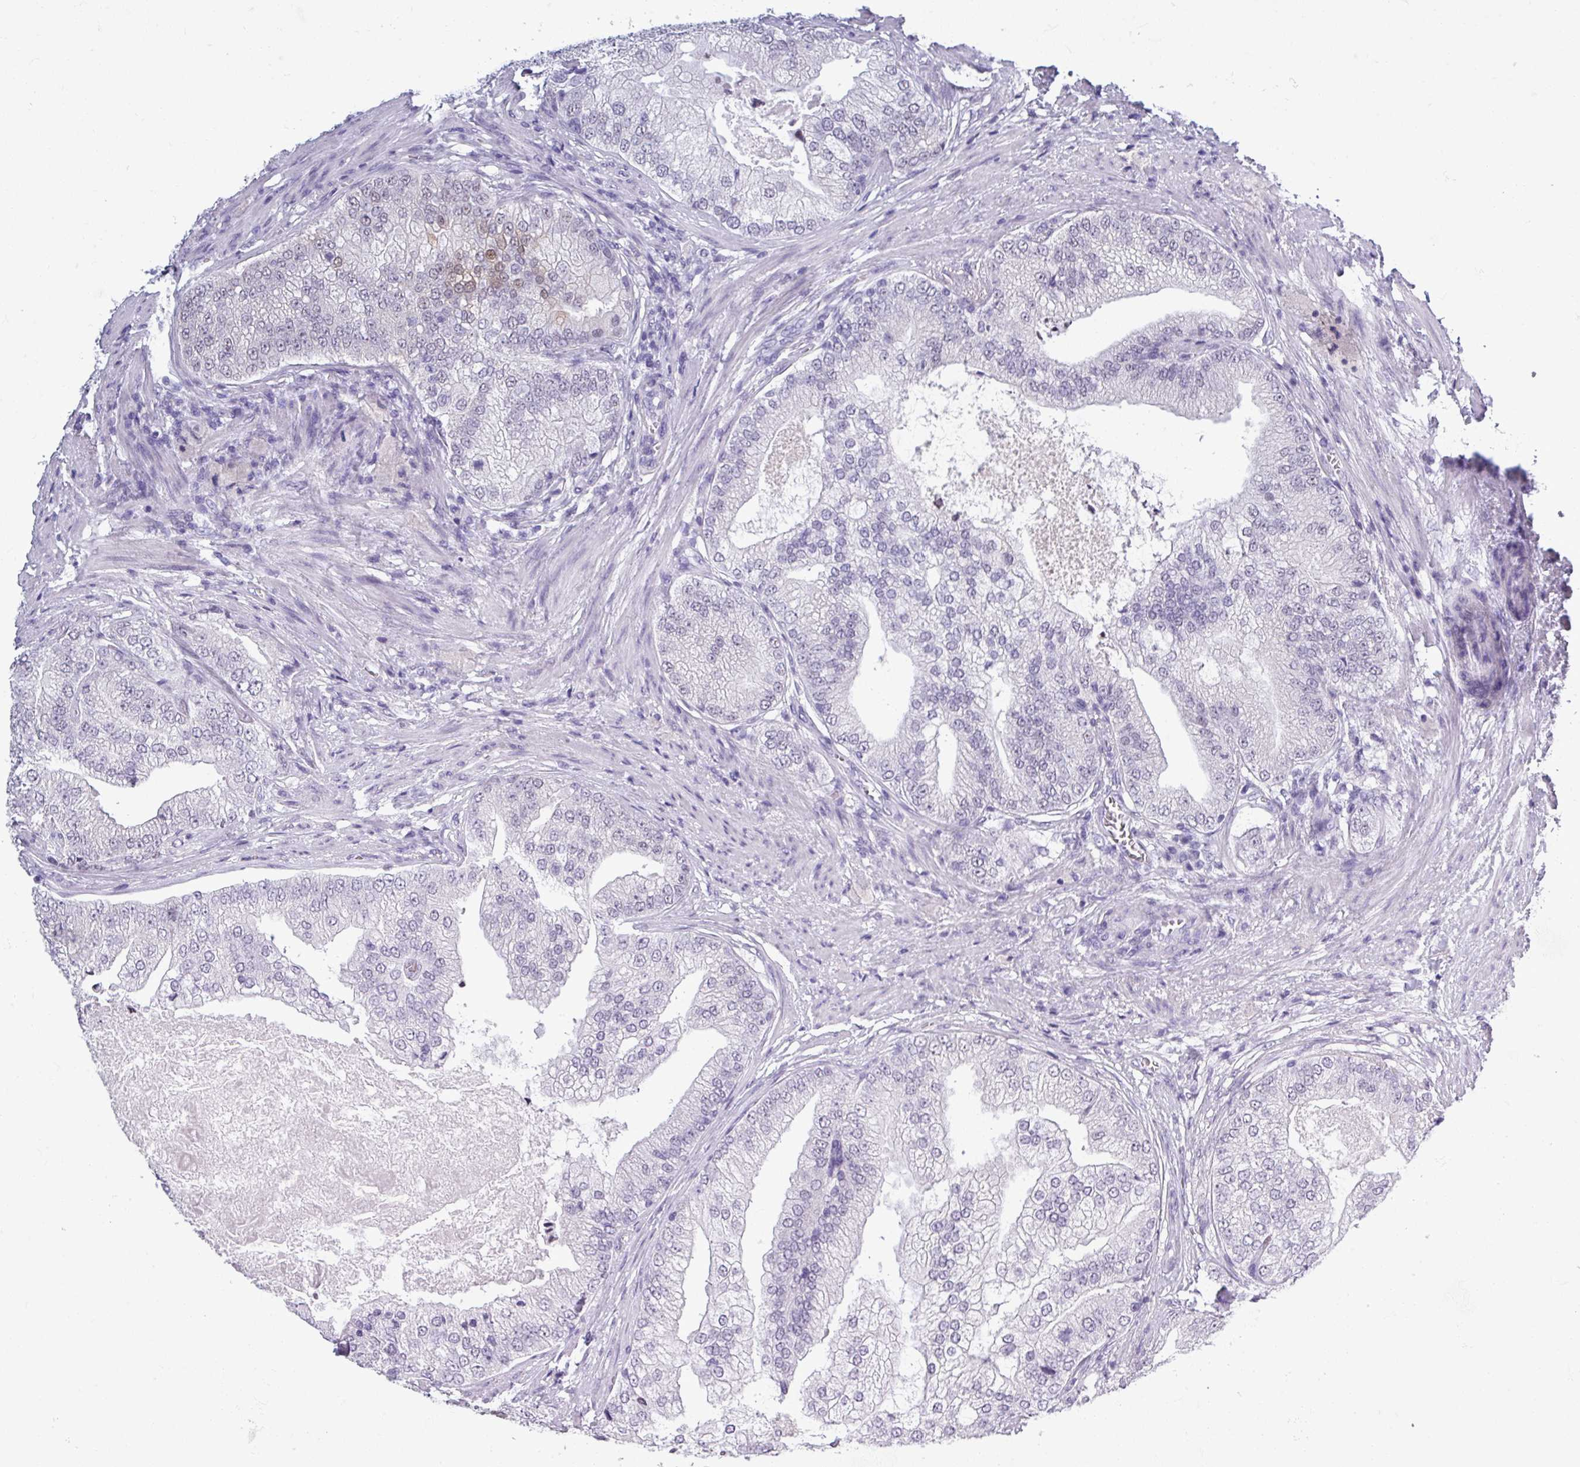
{"staining": {"intensity": "weak", "quantity": "<25%", "location": "nuclear"}, "tissue": "prostate cancer", "cell_type": "Tumor cells", "image_type": "cancer", "snomed": [{"axis": "morphology", "description": "Adenocarcinoma, High grade"}, {"axis": "topography", "description": "Prostate"}], "caption": "Tumor cells are negative for protein expression in human high-grade adenocarcinoma (prostate). (Stains: DAB IHC with hematoxylin counter stain, Microscopy: brightfield microscopy at high magnification).", "gene": "SRGAP1", "patient": {"sex": "male", "age": 70}}